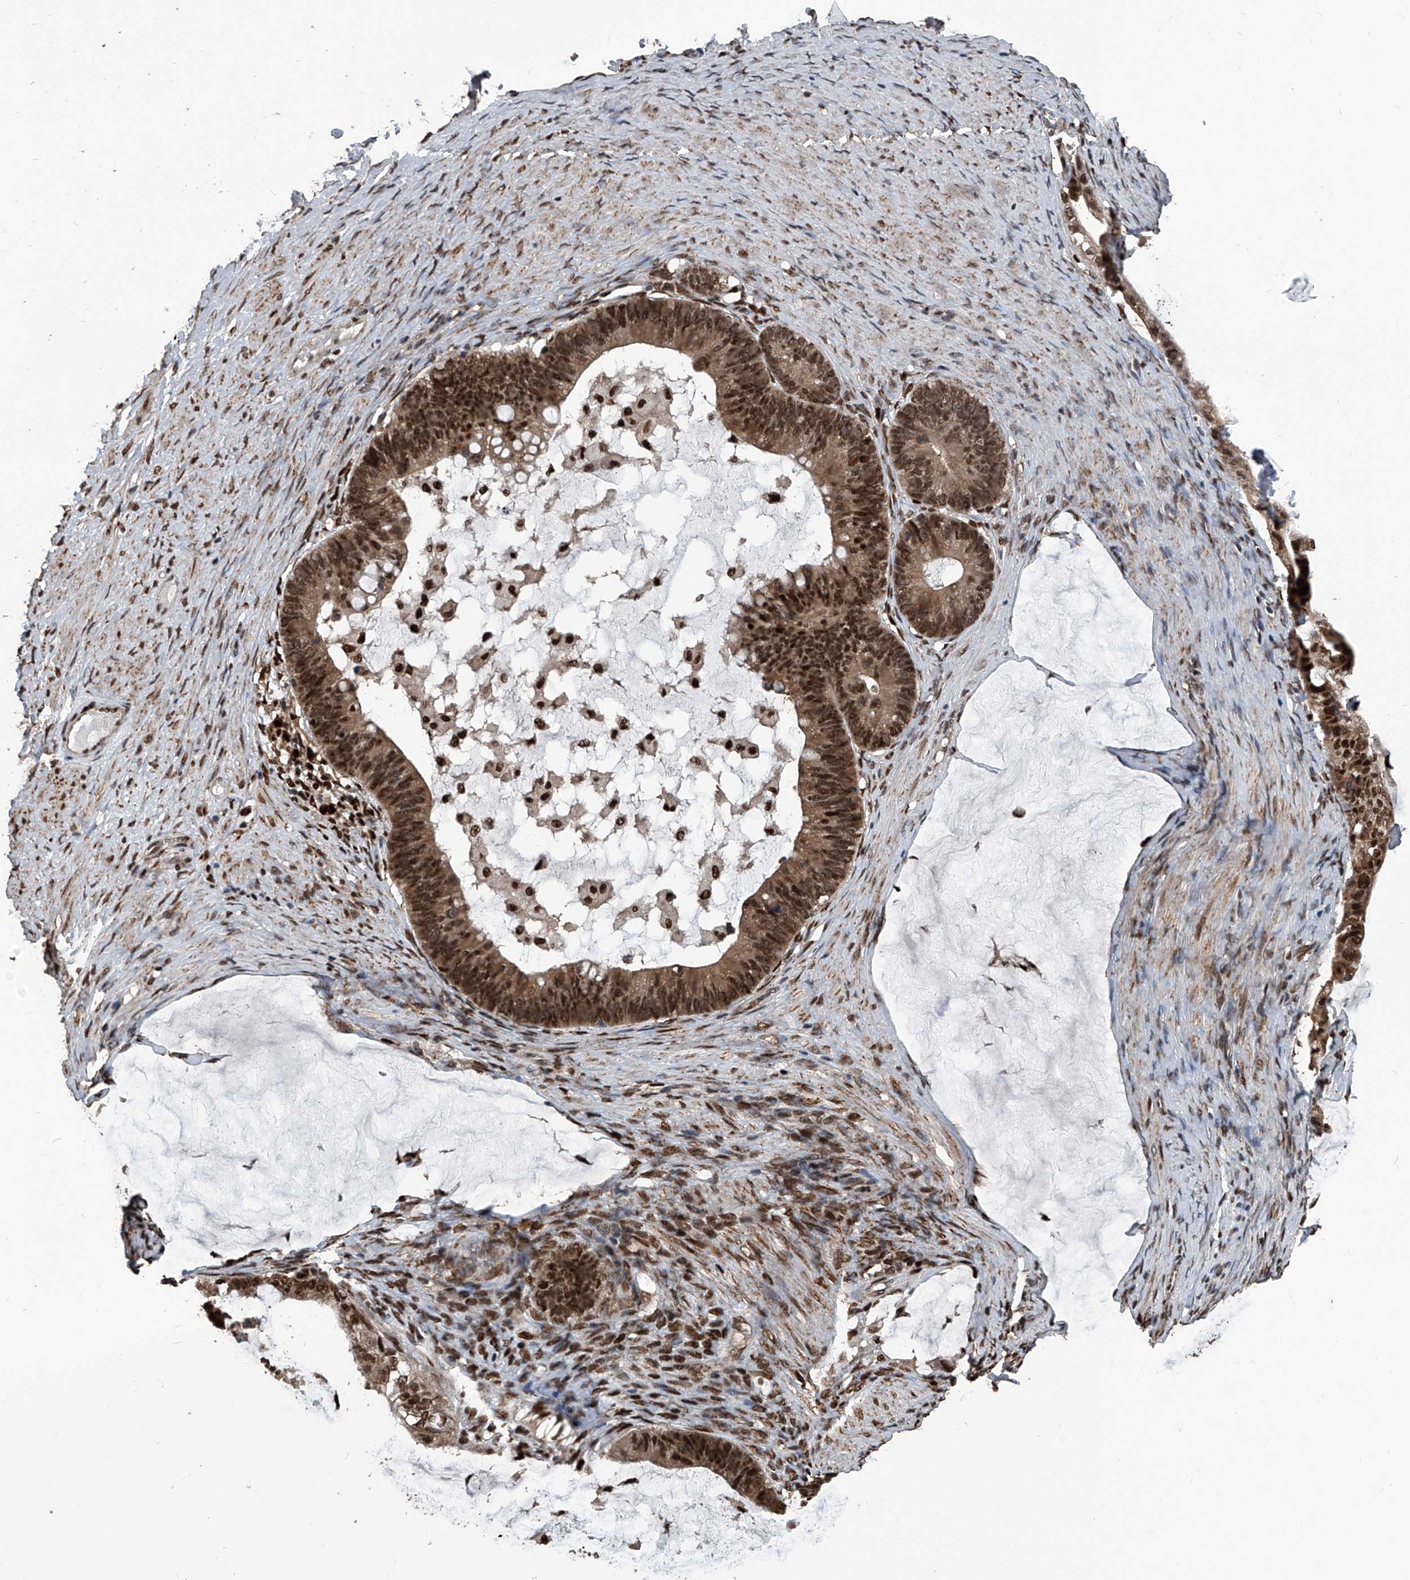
{"staining": {"intensity": "strong", "quantity": ">75%", "location": "cytoplasmic/membranous,nuclear"}, "tissue": "ovarian cancer", "cell_type": "Tumor cells", "image_type": "cancer", "snomed": [{"axis": "morphology", "description": "Cystadenocarcinoma, mucinous, NOS"}, {"axis": "topography", "description": "Ovary"}], "caption": "An image of ovarian mucinous cystadenocarcinoma stained for a protein displays strong cytoplasmic/membranous and nuclear brown staining in tumor cells. Using DAB (brown) and hematoxylin (blue) stains, captured at high magnification using brightfield microscopy.", "gene": "FKBP5", "patient": {"sex": "female", "age": 61}}